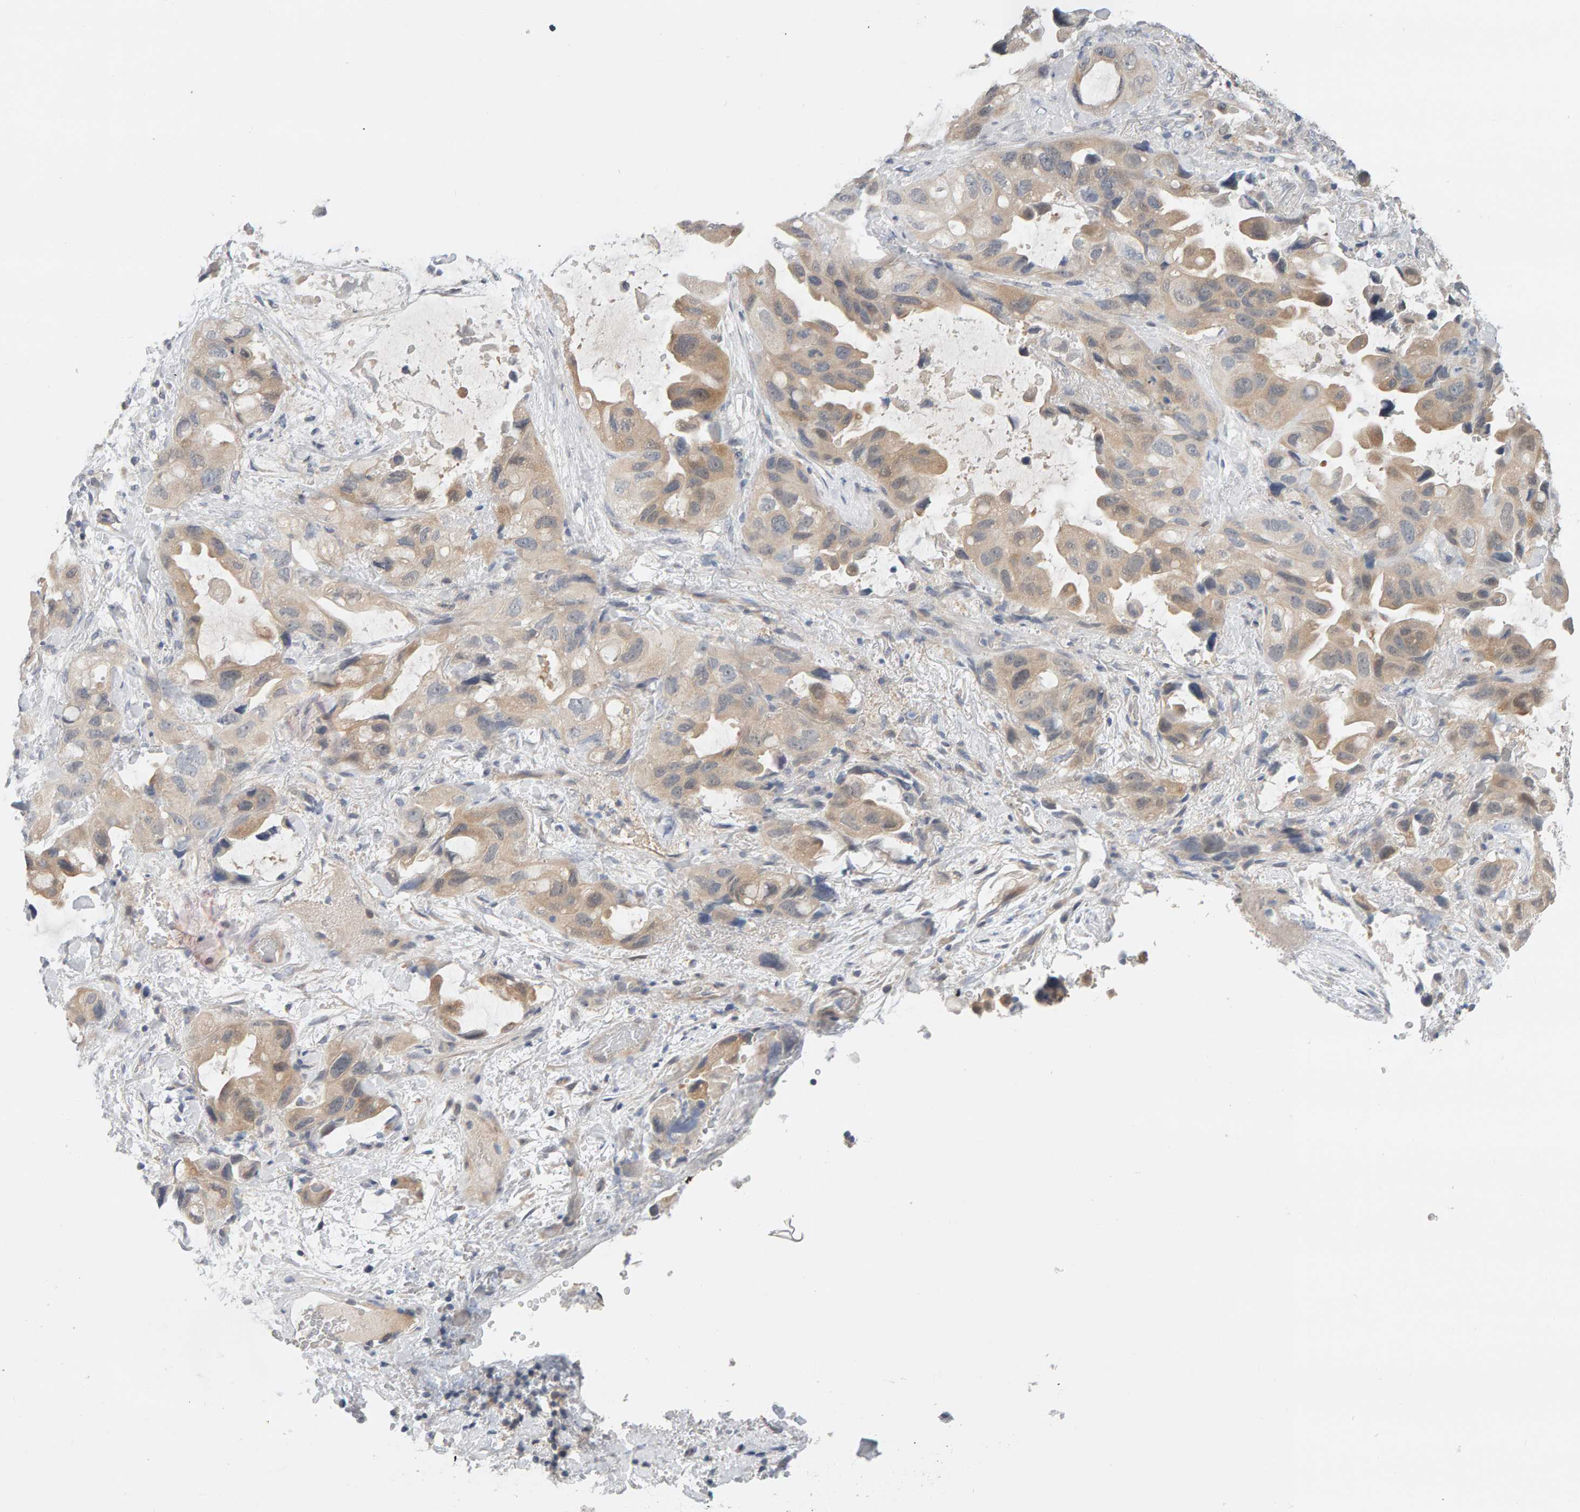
{"staining": {"intensity": "weak", "quantity": "<25%", "location": "cytoplasmic/membranous"}, "tissue": "lung cancer", "cell_type": "Tumor cells", "image_type": "cancer", "snomed": [{"axis": "morphology", "description": "Squamous cell carcinoma, NOS"}, {"axis": "topography", "description": "Lung"}], "caption": "A high-resolution image shows immunohistochemistry staining of squamous cell carcinoma (lung), which exhibits no significant expression in tumor cells. The staining was performed using DAB to visualize the protein expression in brown, while the nuclei were stained in blue with hematoxylin (Magnification: 20x).", "gene": "GFUS", "patient": {"sex": "female", "age": 73}}